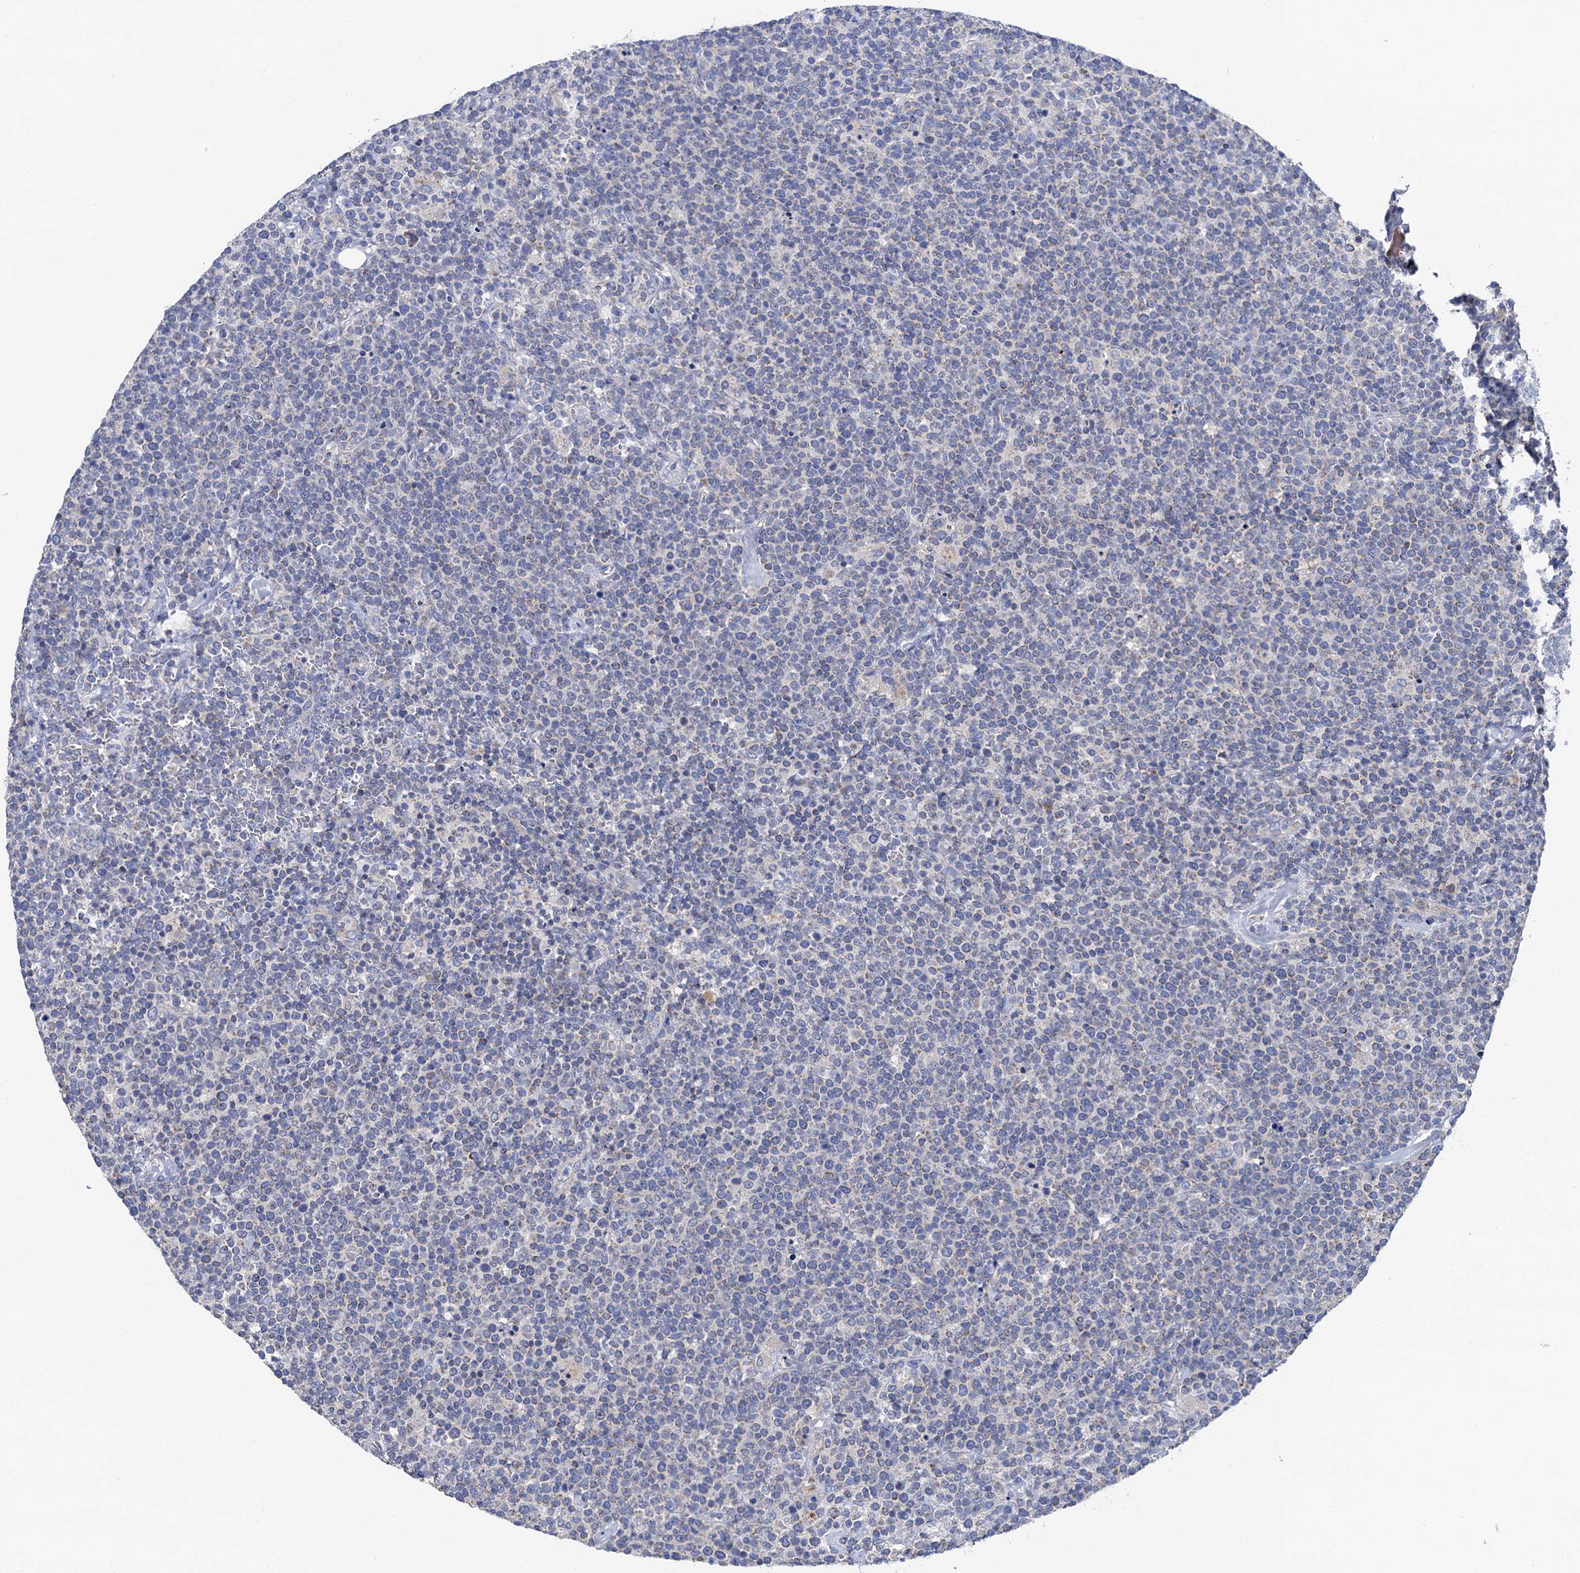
{"staining": {"intensity": "negative", "quantity": "none", "location": "none"}, "tissue": "lymphoma", "cell_type": "Tumor cells", "image_type": "cancer", "snomed": [{"axis": "morphology", "description": "Malignant lymphoma, non-Hodgkin's type, High grade"}, {"axis": "topography", "description": "Lymph node"}], "caption": "Protein analysis of lymphoma demonstrates no significant expression in tumor cells.", "gene": "MRPL48", "patient": {"sex": "male", "age": 61}}